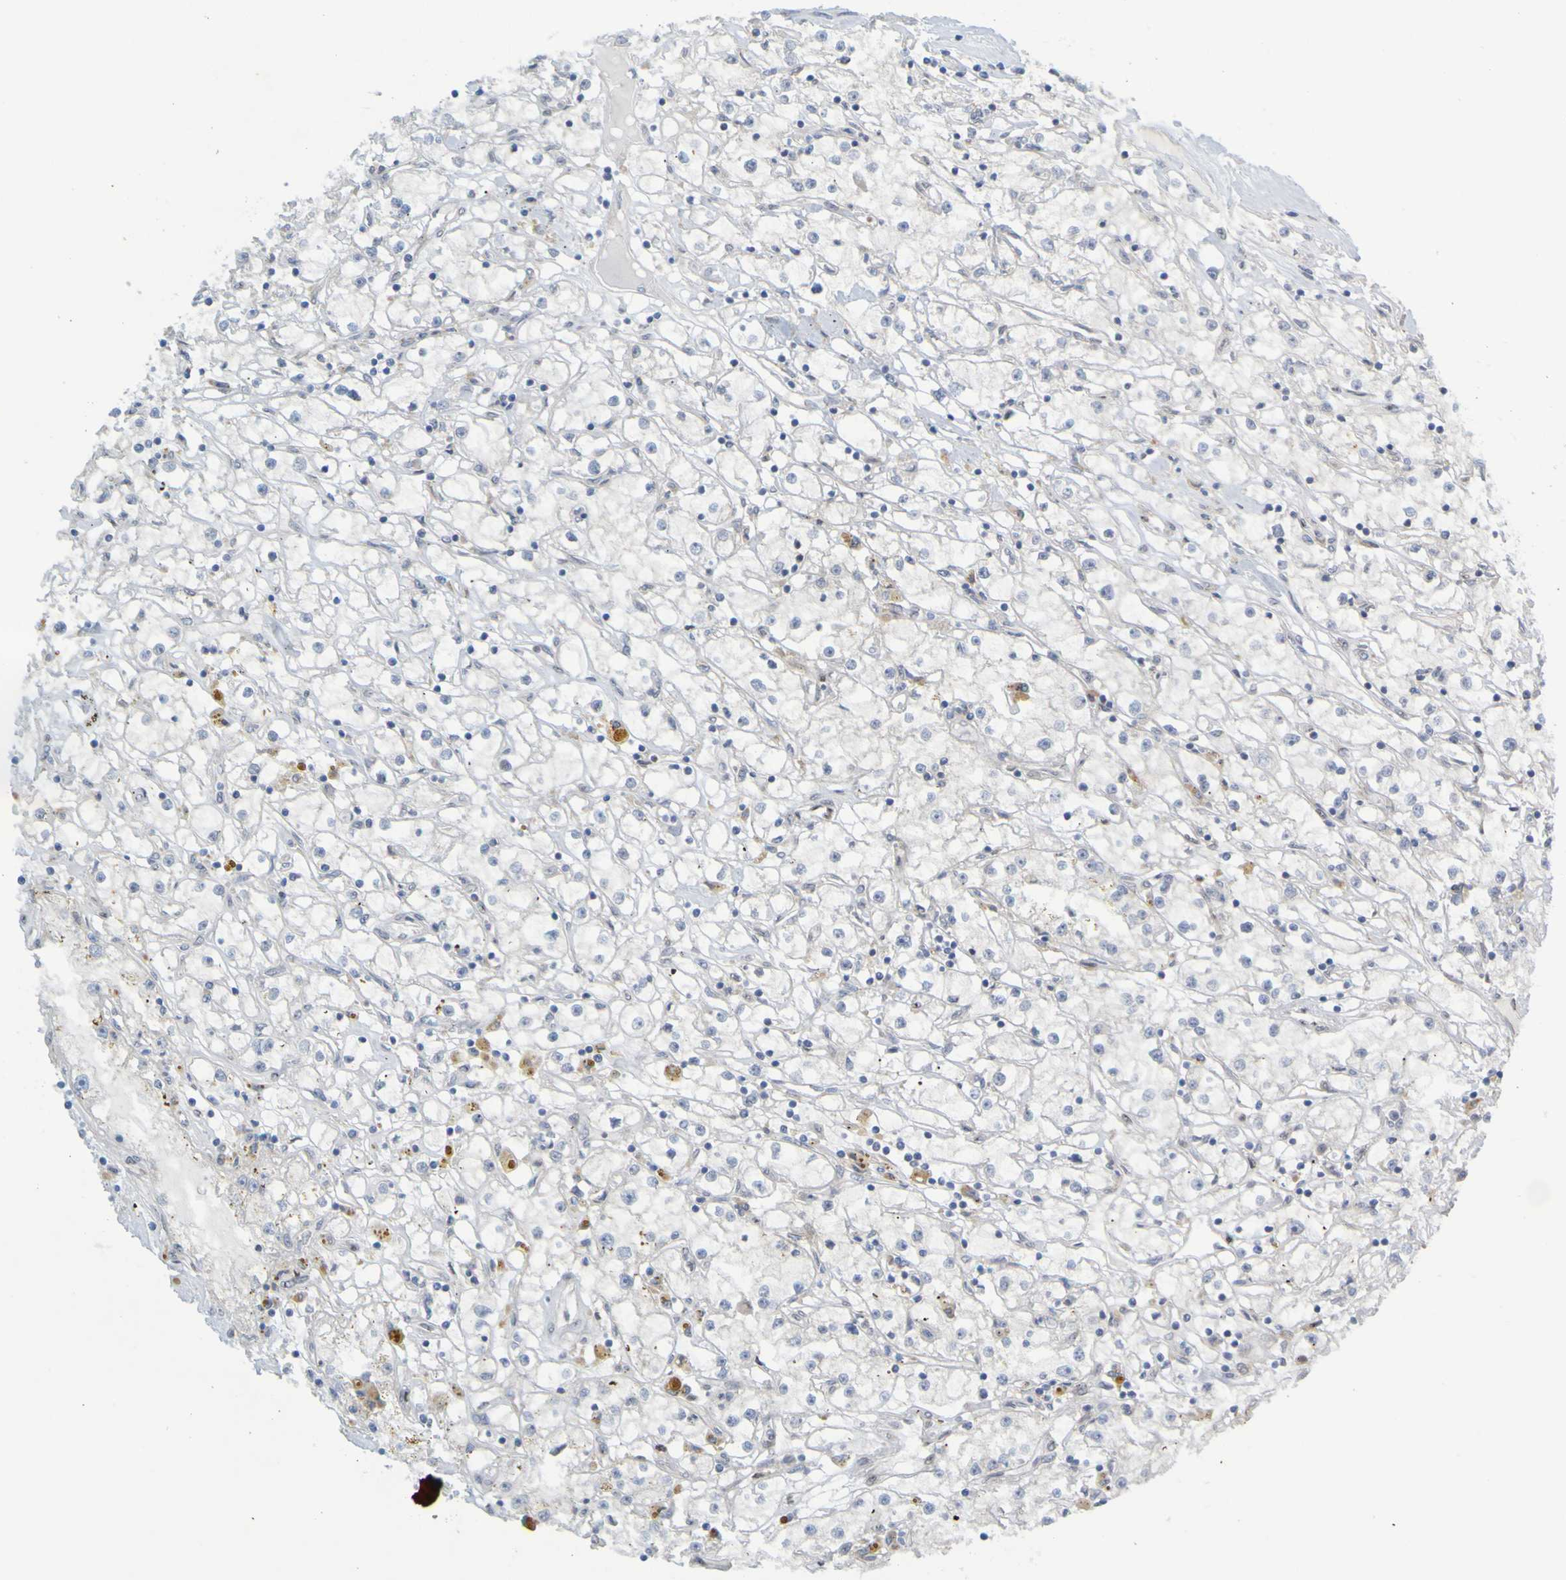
{"staining": {"intensity": "negative", "quantity": "none", "location": "none"}, "tissue": "renal cancer", "cell_type": "Tumor cells", "image_type": "cancer", "snomed": [{"axis": "morphology", "description": "Adenocarcinoma, NOS"}, {"axis": "topography", "description": "Kidney"}], "caption": "An image of human adenocarcinoma (renal) is negative for staining in tumor cells.", "gene": "MAG", "patient": {"sex": "male", "age": 56}}